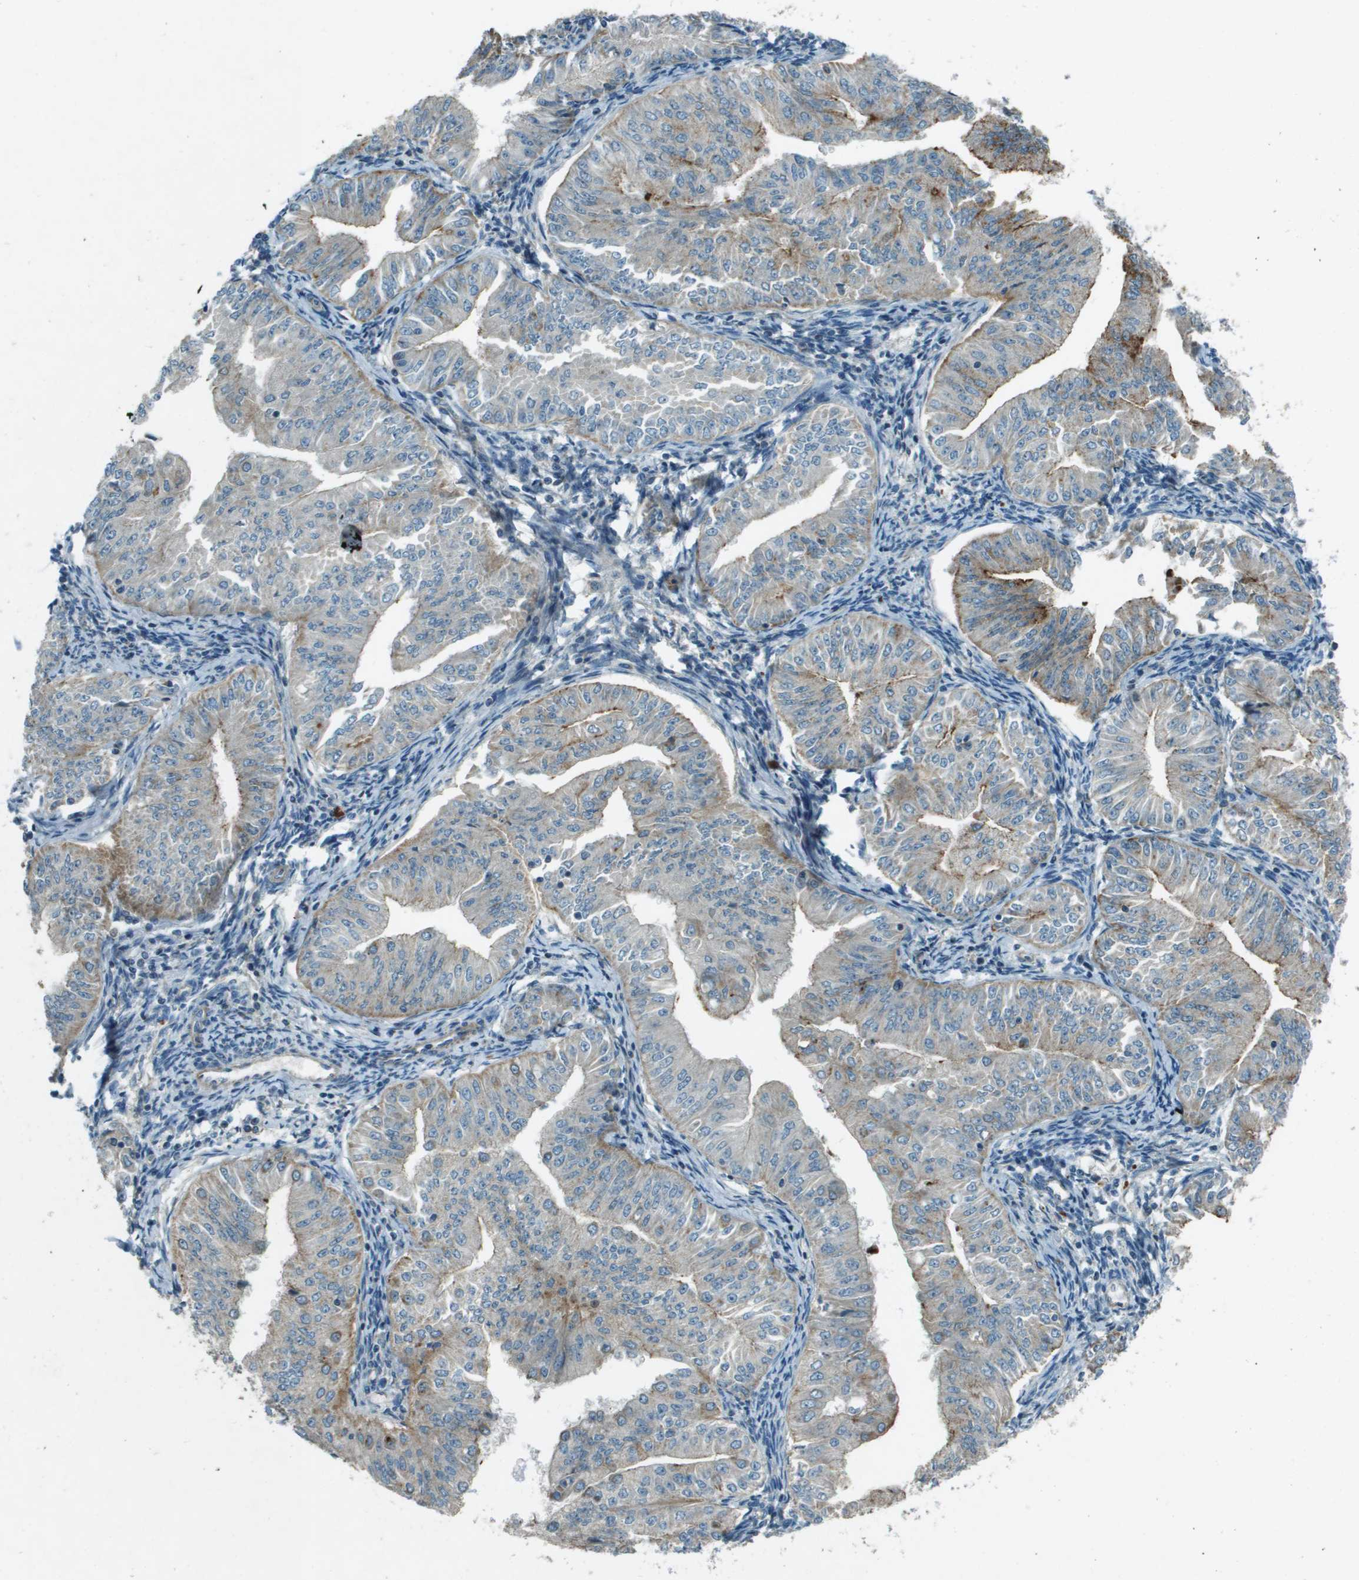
{"staining": {"intensity": "moderate", "quantity": "25%-75%", "location": "cytoplasmic/membranous"}, "tissue": "endometrial cancer", "cell_type": "Tumor cells", "image_type": "cancer", "snomed": [{"axis": "morphology", "description": "Normal tissue, NOS"}, {"axis": "morphology", "description": "Adenocarcinoma, NOS"}, {"axis": "topography", "description": "Endometrium"}], "caption": "Endometrial cancer stained with DAB (3,3'-diaminobenzidine) immunohistochemistry (IHC) exhibits medium levels of moderate cytoplasmic/membranous expression in about 25%-75% of tumor cells.", "gene": "MIGA1", "patient": {"sex": "female", "age": 53}}